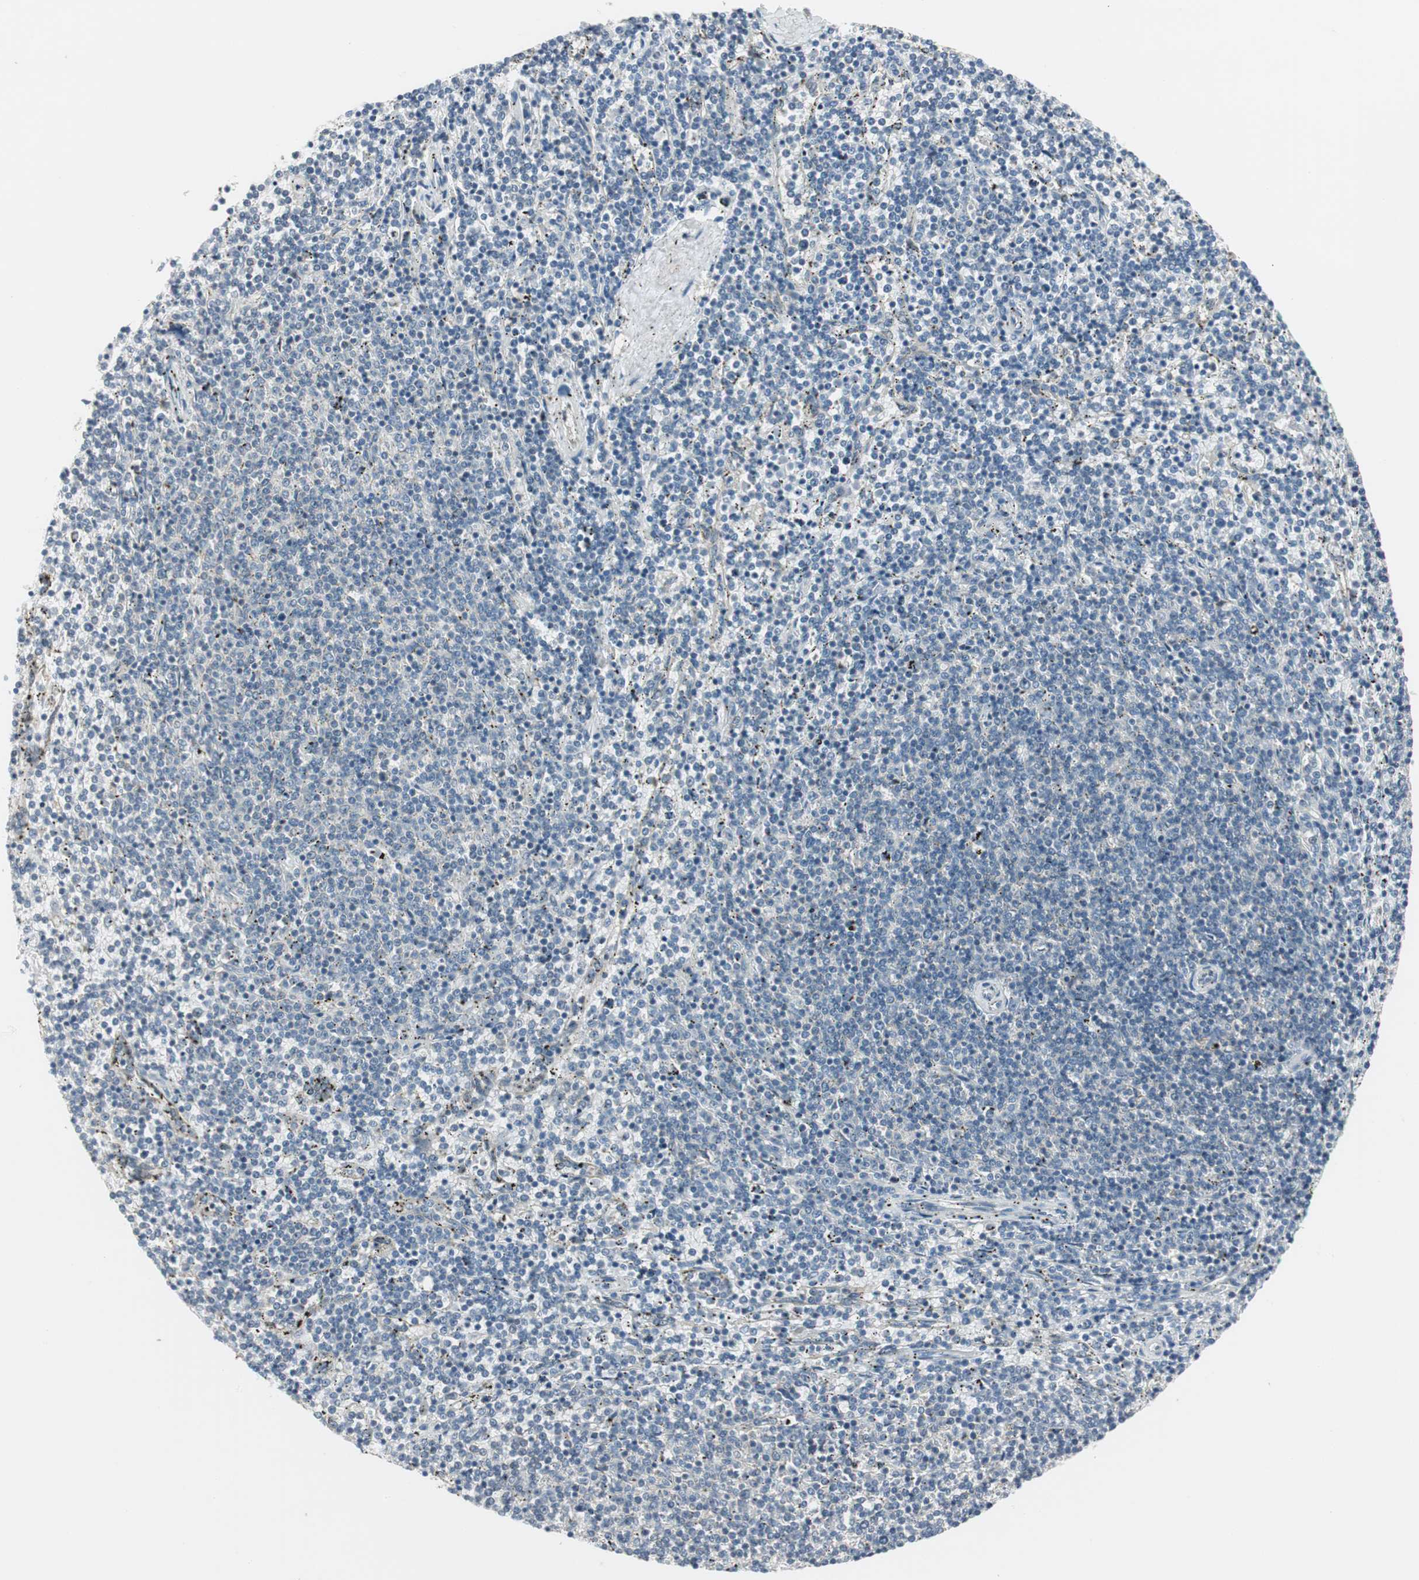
{"staining": {"intensity": "negative", "quantity": "none", "location": "none"}, "tissue": "lymphoma", "cell_type": "Tumor cells", "image_type": "cancer", "snomed": [{"axis": "morphology", "description": "Malignant lymphoma, non-Hodgkin's type, Low grade"}, {"axis": "topography", "description": "Spleen"}], "caption": "Image shows no protein expression in tumor cells of lymphoma tissue. Nuclei are stained in blue.", "gene": "PRKAA1", "patient": {"sex": "female", "age": 50}}